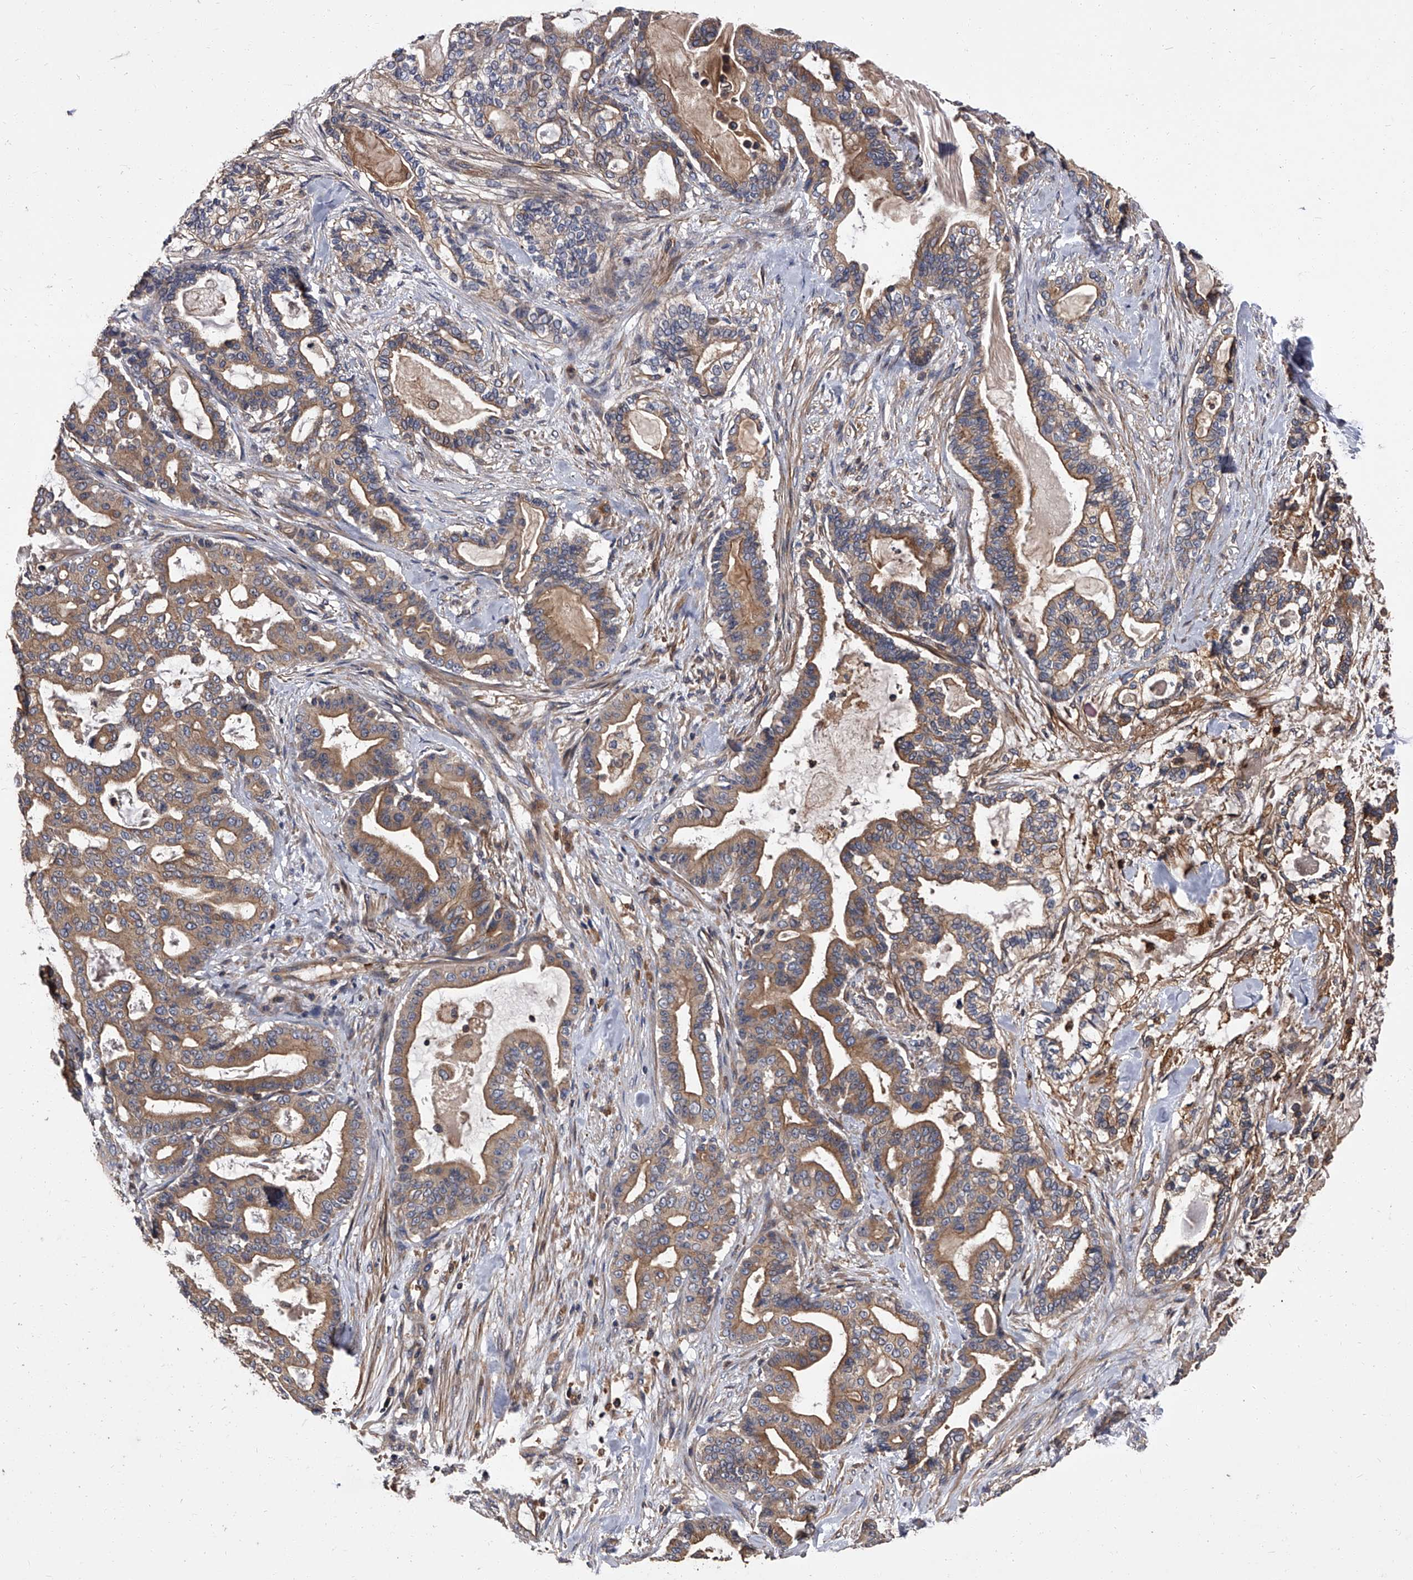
{"staining": {"intensity": "moderate", "quantity": ">75%", "location": "cytoplasmic/membranous"}, "tissue": "pancreatic cancer", "cell_type": "Tumor cells", "image_type": "cancer", "snomed": [{"axis": "morphology", "description": "Adenocarcinoma, NOS"}, {"axis": "topography", "description": "Pancreas"}], "caption": "Pancreatic adenocarcinoma was stained to show a protein in brown. There is medium levels of moderate cytoplasmic/membranous staining in about >75% of tumor cells. The protein of interest is shown in brown color, while the nuclei are stained blue.", "gene": "STK36", "patient": {"sex": "male", "age": 63}}